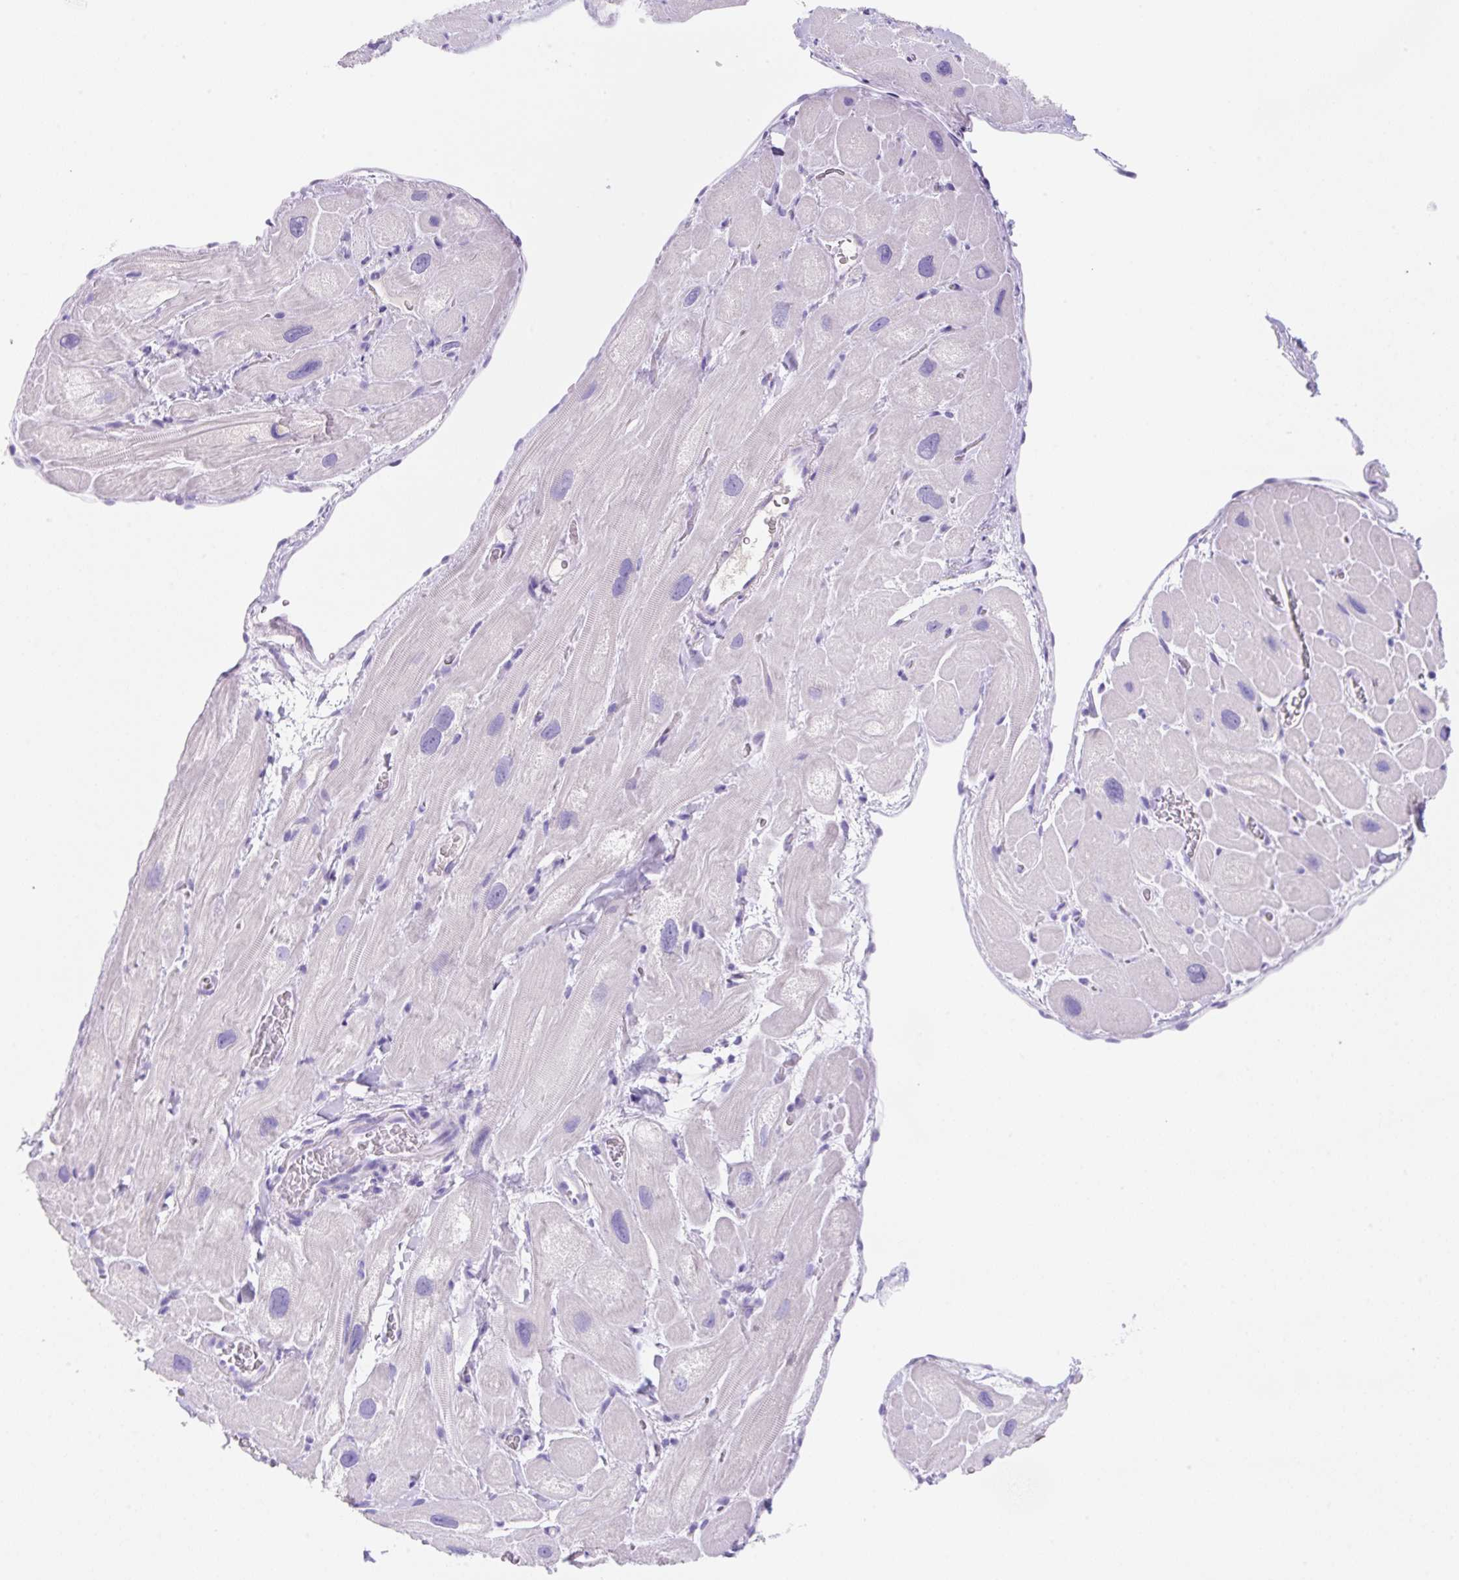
{"staining": {"intensity": "negative", "quantity": "none", "location": "none"}, "tissue": "heart muscle", "cell_type": "Cardiomyocytes", "image_type": "normal", "snomed": [{"axis": "morphology", "description": "Normal tissue, NOS"}, {"axis": "topography", "description": "Heart"}], "caption": "Histopathology image shows no protein positivity in cardiomyocytes of normal heart muscle.", "gene": "KLK8", "patient": {"sex": "male", "age": 49}}